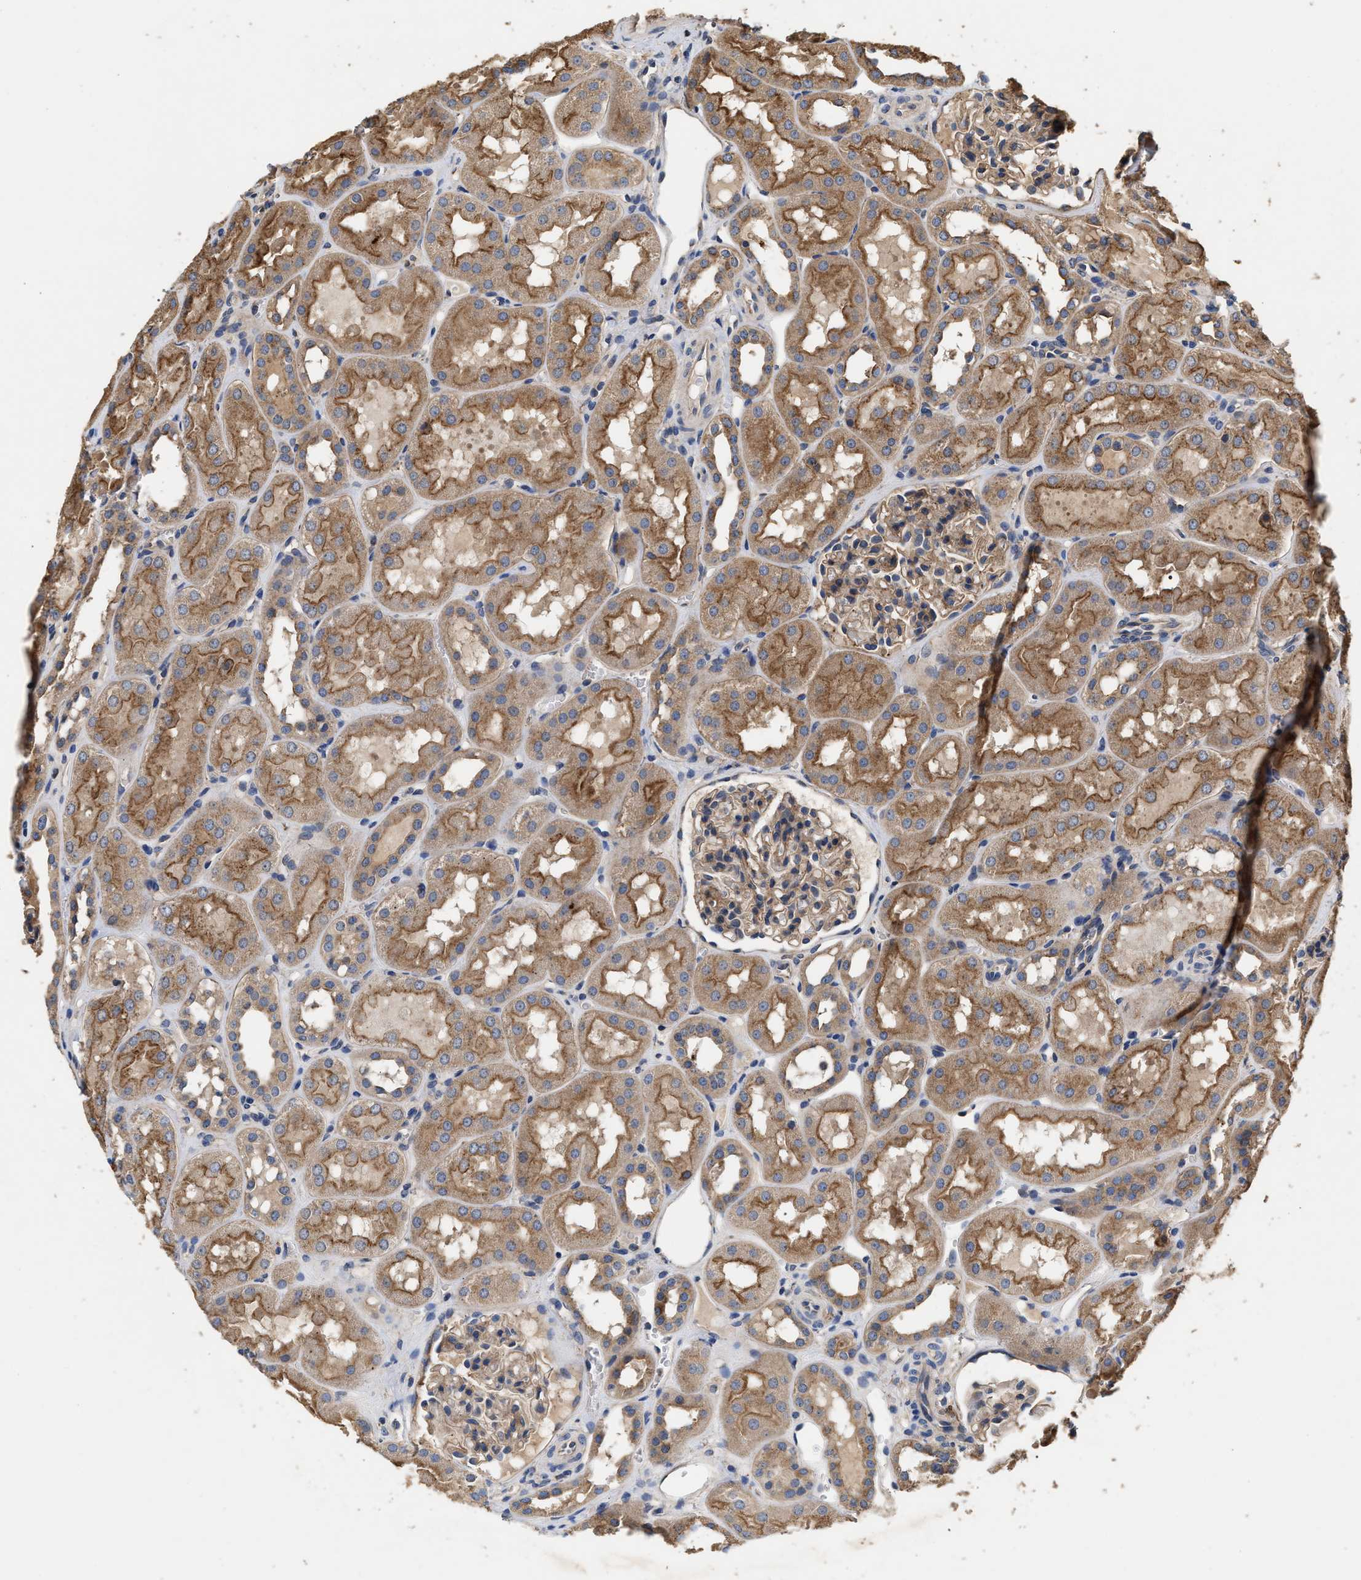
{"staining": {"intensity": "moderate", "quantity": ">75%", "location": "cytoplasmic/membranous"}, "tissue": "kidney", "cell_type": "Cells in glomeruli", "image_type": "normal", "snomed": [{"axis": "morphology", "description": "Normal tissue, NOS"}, {"axis": "topography", "description": "Kidney"}, {"axis": "topography", "description": "Urinary bladder"}], "caption": "Cells in glomeruli show moderate cytoplasmic/membranous positivity in approximately >75% of cells in normal kidney. (DAB (3,3'-diaminobenzidine) IHC, brown staining for protein, blue staining for nuclei).", "gene": "KLB", "patient": {"sex": "male", "age": 16}}